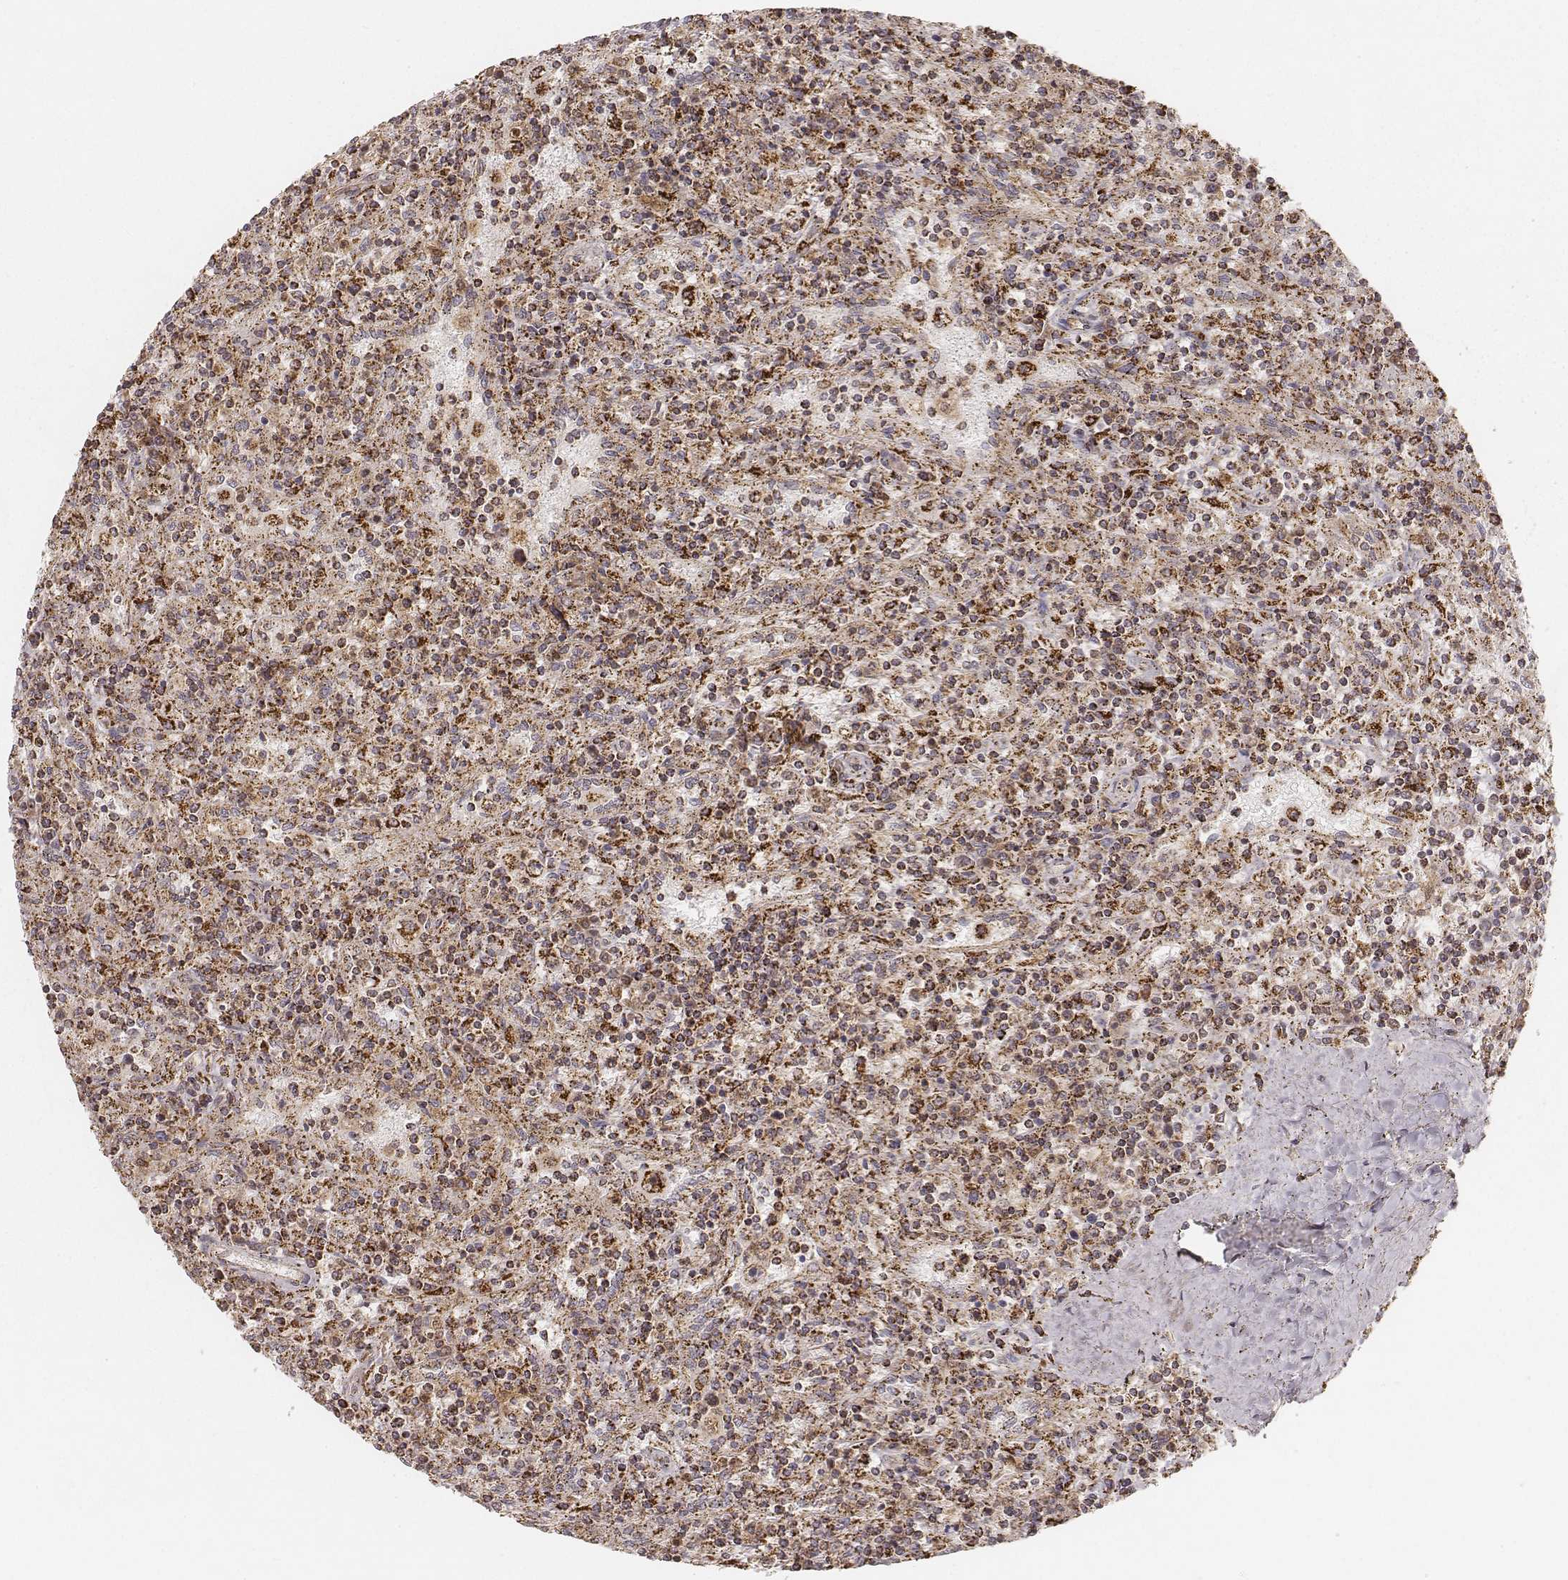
{"staining": {"intensity": "strong", "quantity": ">75%", "location": "cytoplasmic/membranous"}, "tissue": "lymphoma", "cell_type": "Tumor cells", "image_type": "cancer", "snomed": [{"axis": "morphology", "description": "Malignant lymphoma, non-Hodgkin's type, Low grade"}, {"axis": "topography", "description": "Spleen"}], "caption": "Malignant lymphoma, non-Hodgkin's type (low-grade) stained with a brown dye demonstrates strong cytoplasmic/membranous positive staining in approximately >75% of tumor cells.", "gene": "CS", "patient": {"sex": "male", "age": 62}}